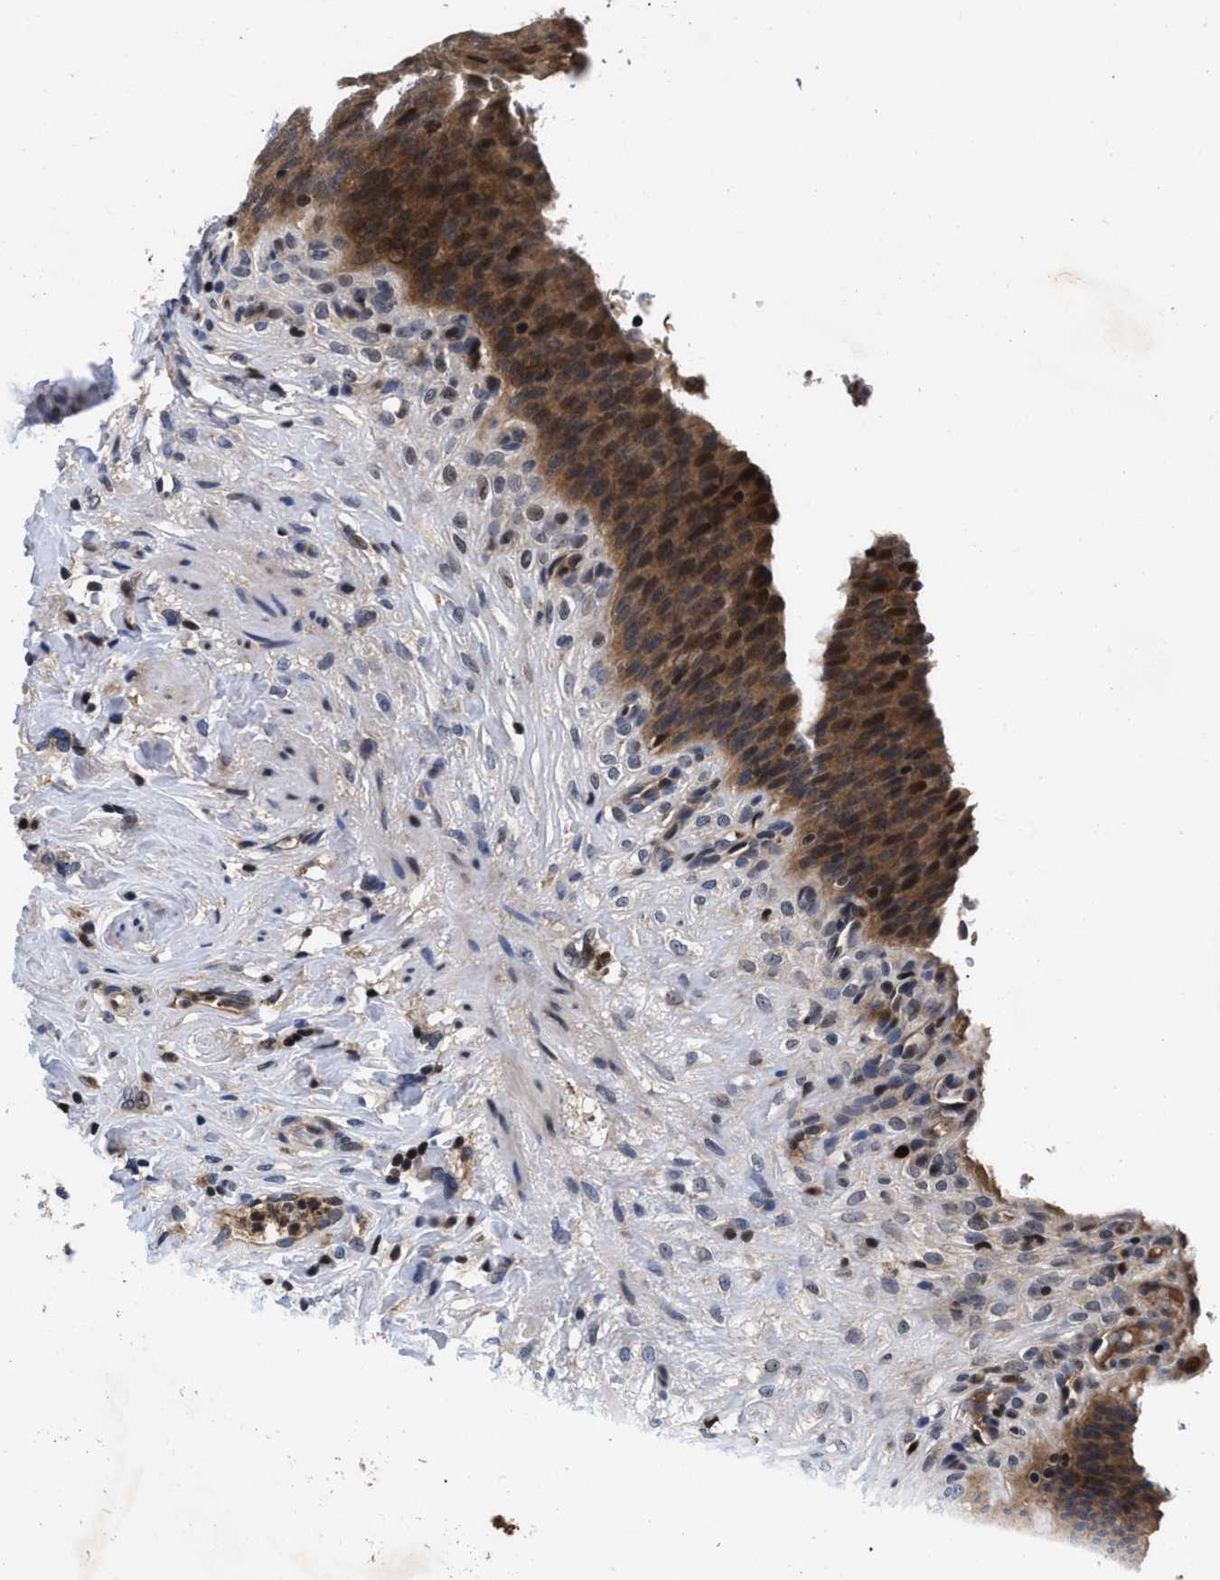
{"staining": {"intensity": "strong", "quantity": ">75%", "location": "cytoplasmic/membranous,nuclear"}, "tissue": "urinary bladder", "cell_type": "Urothelial cells", "image_type": "normal", "snomed": [{"axis": "morphology", "description": "Normal tissue, NOS"}, {"axis": "topography", "description": "Urinary bladder"}], "caption": "Immunohistochemistry (IHC) photomicrograph of unremarkable urinary bladder: urinary bladder stained using IHC exhibits high levels of strong protein expression localized specifically in the cytoplasmic/membranous,nuclear of urothelial cells, appearing as a cytoplasmic/membranous,nuclear brown color.", "gene": "FAM200A", "patient": {"sex": "female", "age": 79}}